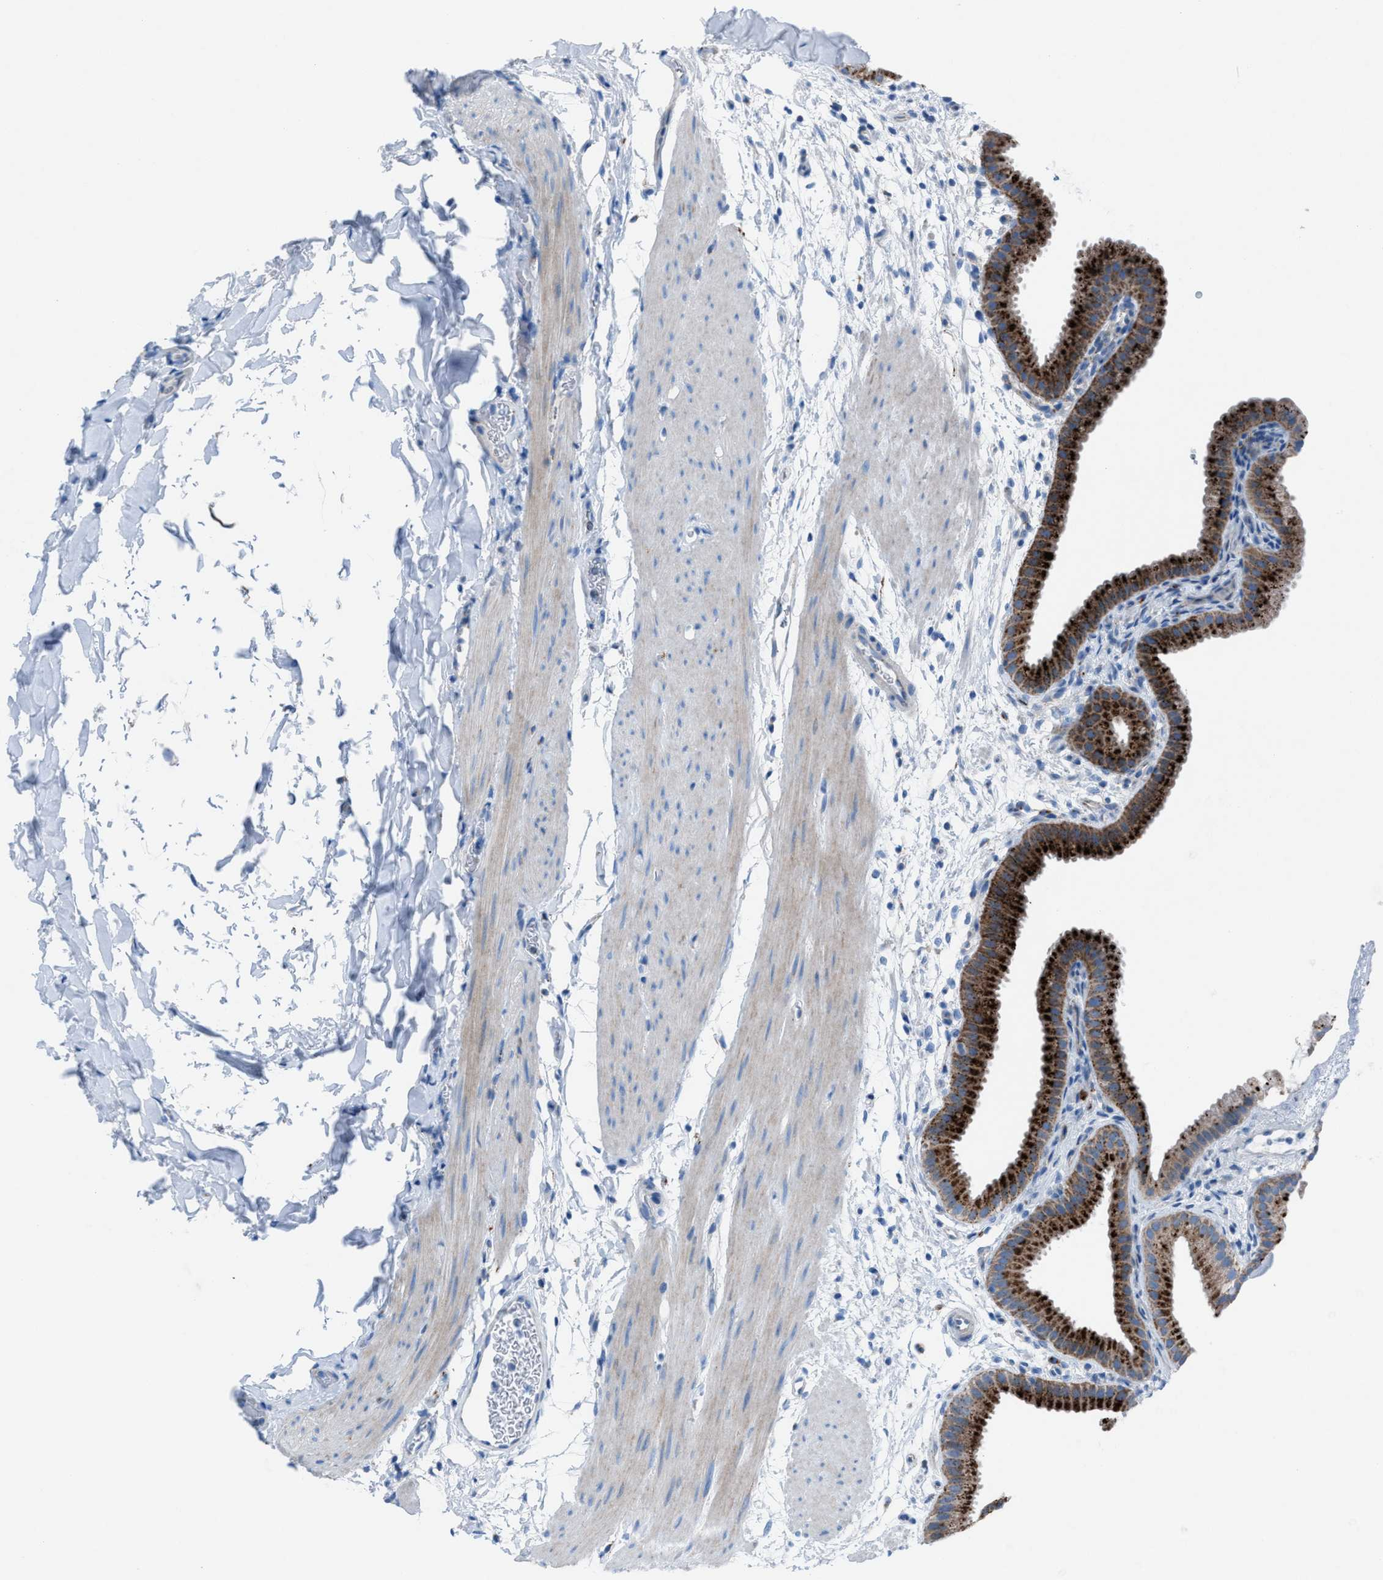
{"staining": {"intensity": "strong", "quantity": ">75%", "location": "cytoplasmic/membranous"}, "tissue": "gallbladder", "cell_type": "Glandular cells", "image_type": "normal", "snomed": [{"axis": "morphology", "description": "Normal tissue, NOS"}, {"axis": "topography", "description": "Gallbladder"}], "caption": "Unremarkable gallbladder exhibits strong cytoplasmic/membranous staining in about >75% of glandular cells, visualized by immunohistochemistry.", "gene": "CD1B", "patient": {"sex": "female", "age": 64}}